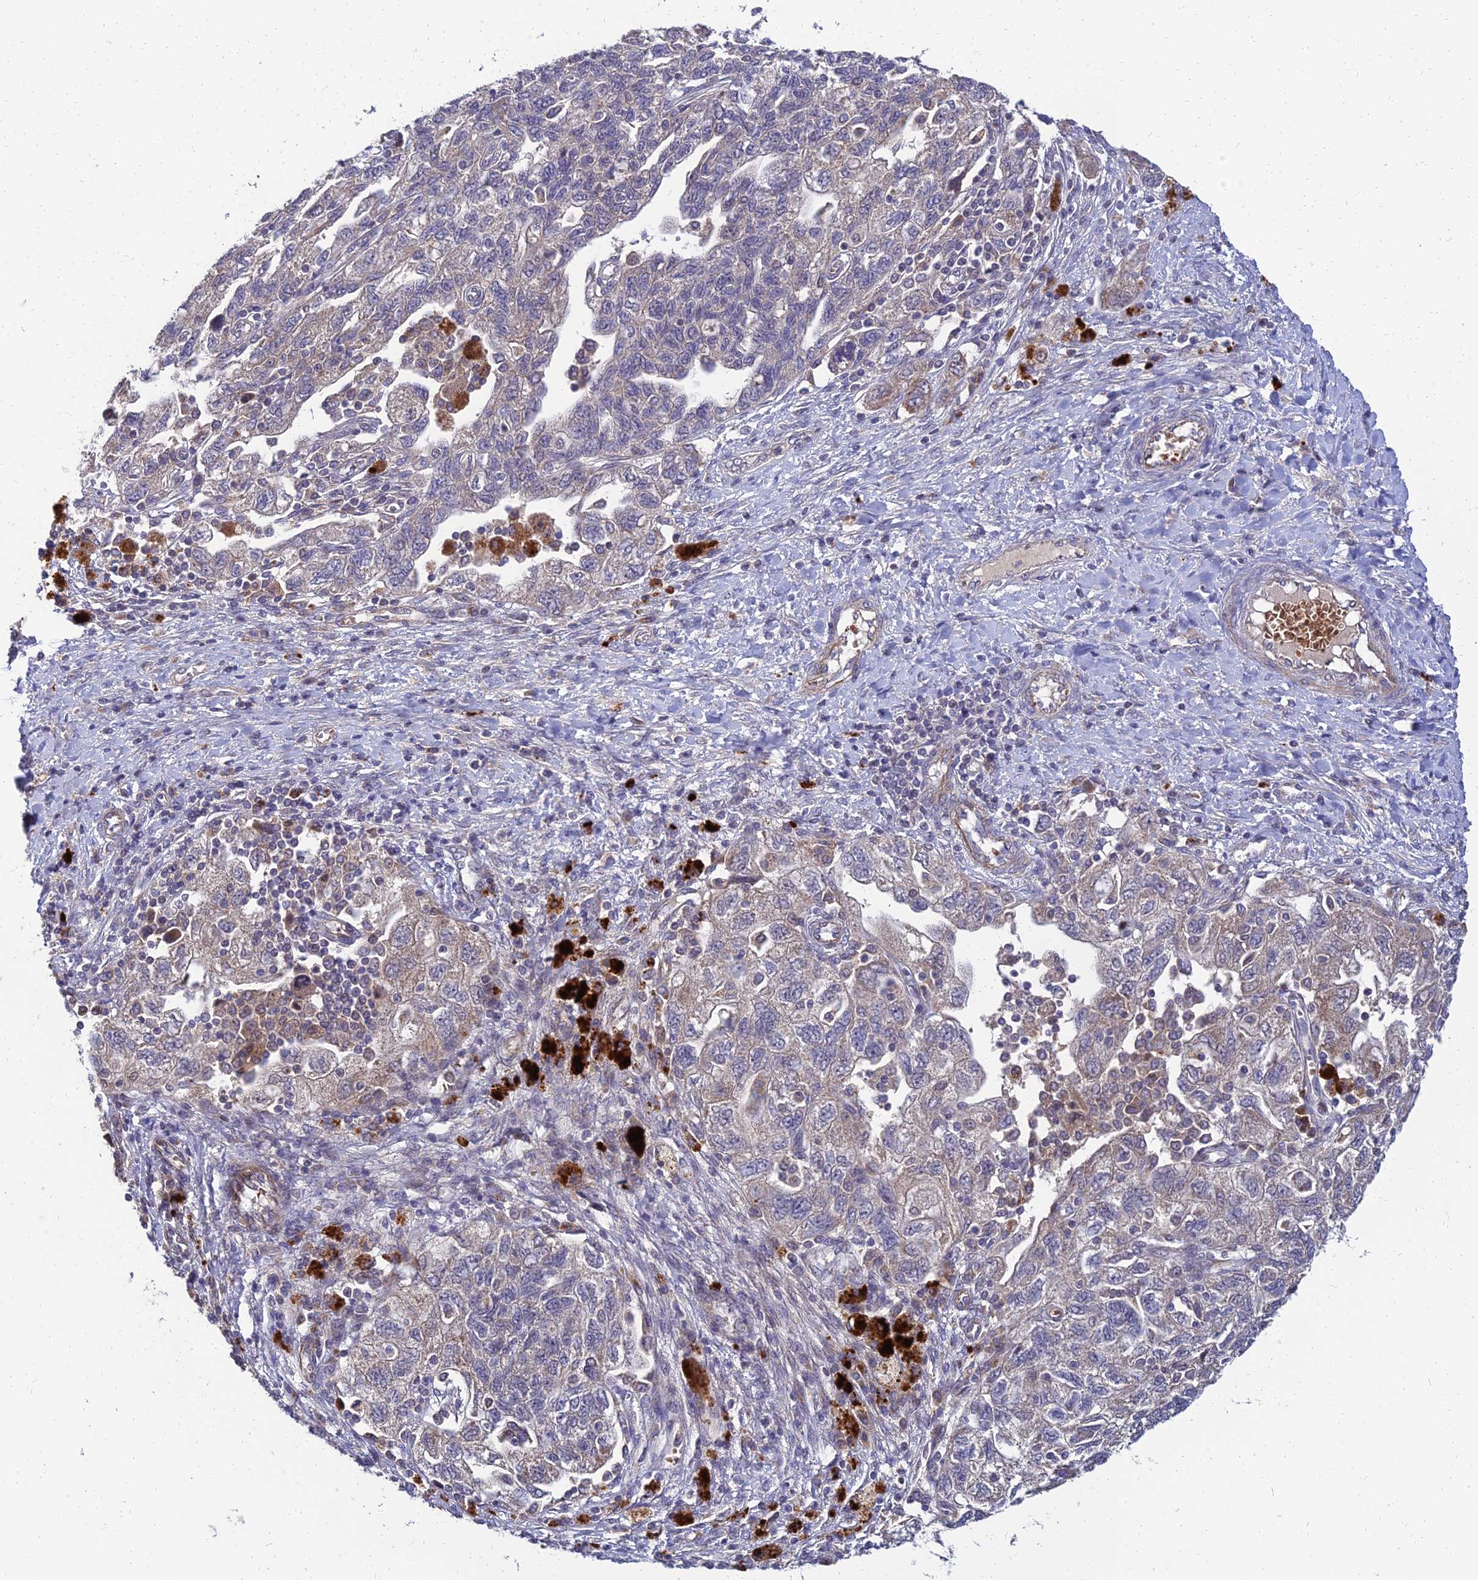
{"staining": {"intensity": "weak", "quantity": "<25%", "location": "cytoplasmic/membranous"}, "tissue": "ovarian cancer", "cell_type": "Tumor cells", "image_type": "cancer", "snomed": [{"axis": "morphology", "description": "Carcinoma, NOS"}, {"axis": "morphology", "description": "Cystadenocarcinoma, serous, NOS"}, {"axis": "topography", "description": "Ovary"}], "caption": "The micrograph demonstrates no significant staining in tumor cells of carcinoma (ovarian). (Stains: DAB IHC with hematoxylin counter stain, Microscopy: brightfield microscopy at high magnification).", "gene": "NPY", "patient": {"sex": "female", "age": 69}}